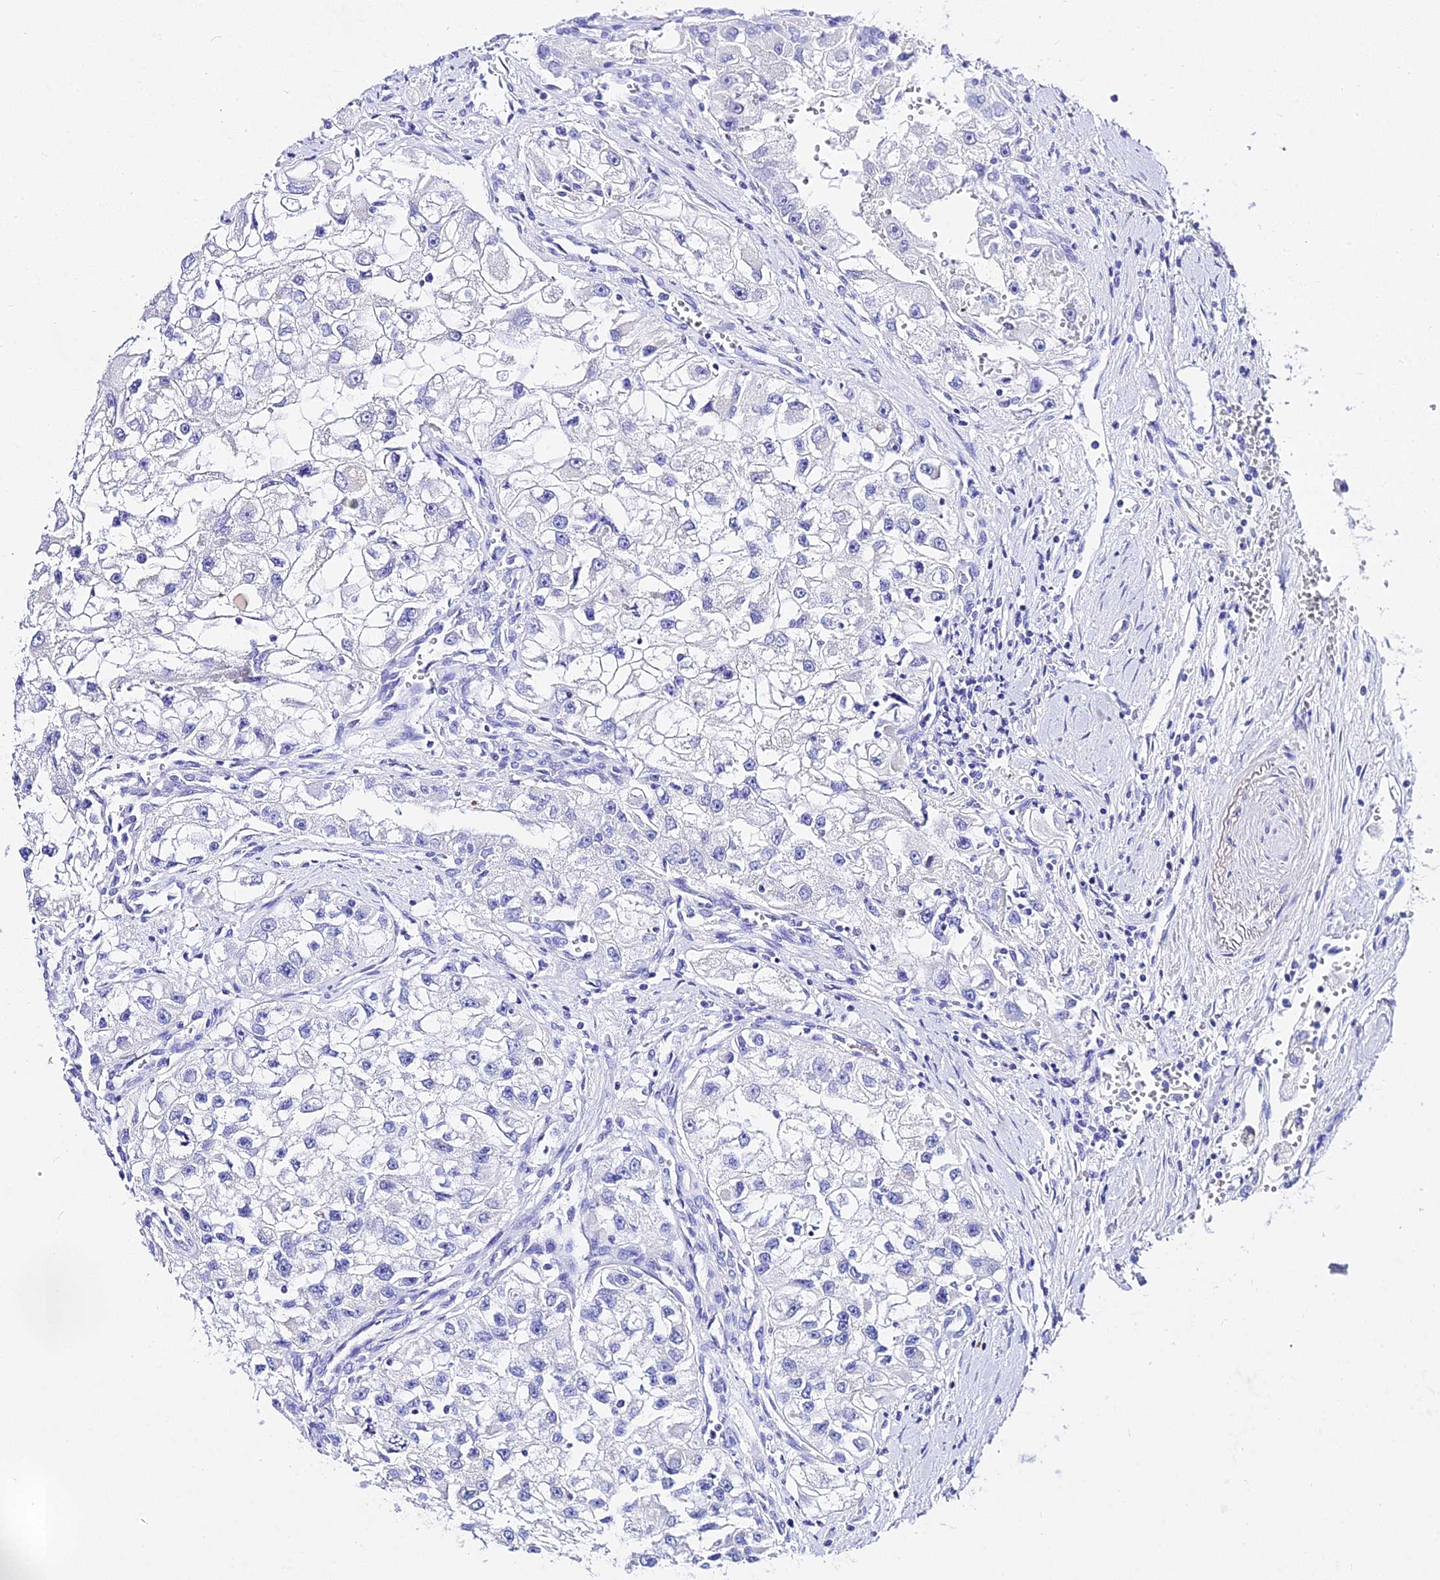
{"staining": {"intensity": "negative", "quantity": "none", "location": "none"}, "tissue": "renal cancer", "cell_type": "Tumor cells", "image_type": "cancer", "snomed": [{"axis": "morphology", "description": "Adenocarcinoma, NOS"}, {"axis": "topography", "description": "Kidney"}], "caption": "Tumor cells are negative for brown protein staining in renal cancer (adenocarcinoma). (Immunohistochemistry (ihc), brightfield microscopy, high magnification).", "gene": "DEFB106A", "patient": {"sex": "male", "age": 63}}